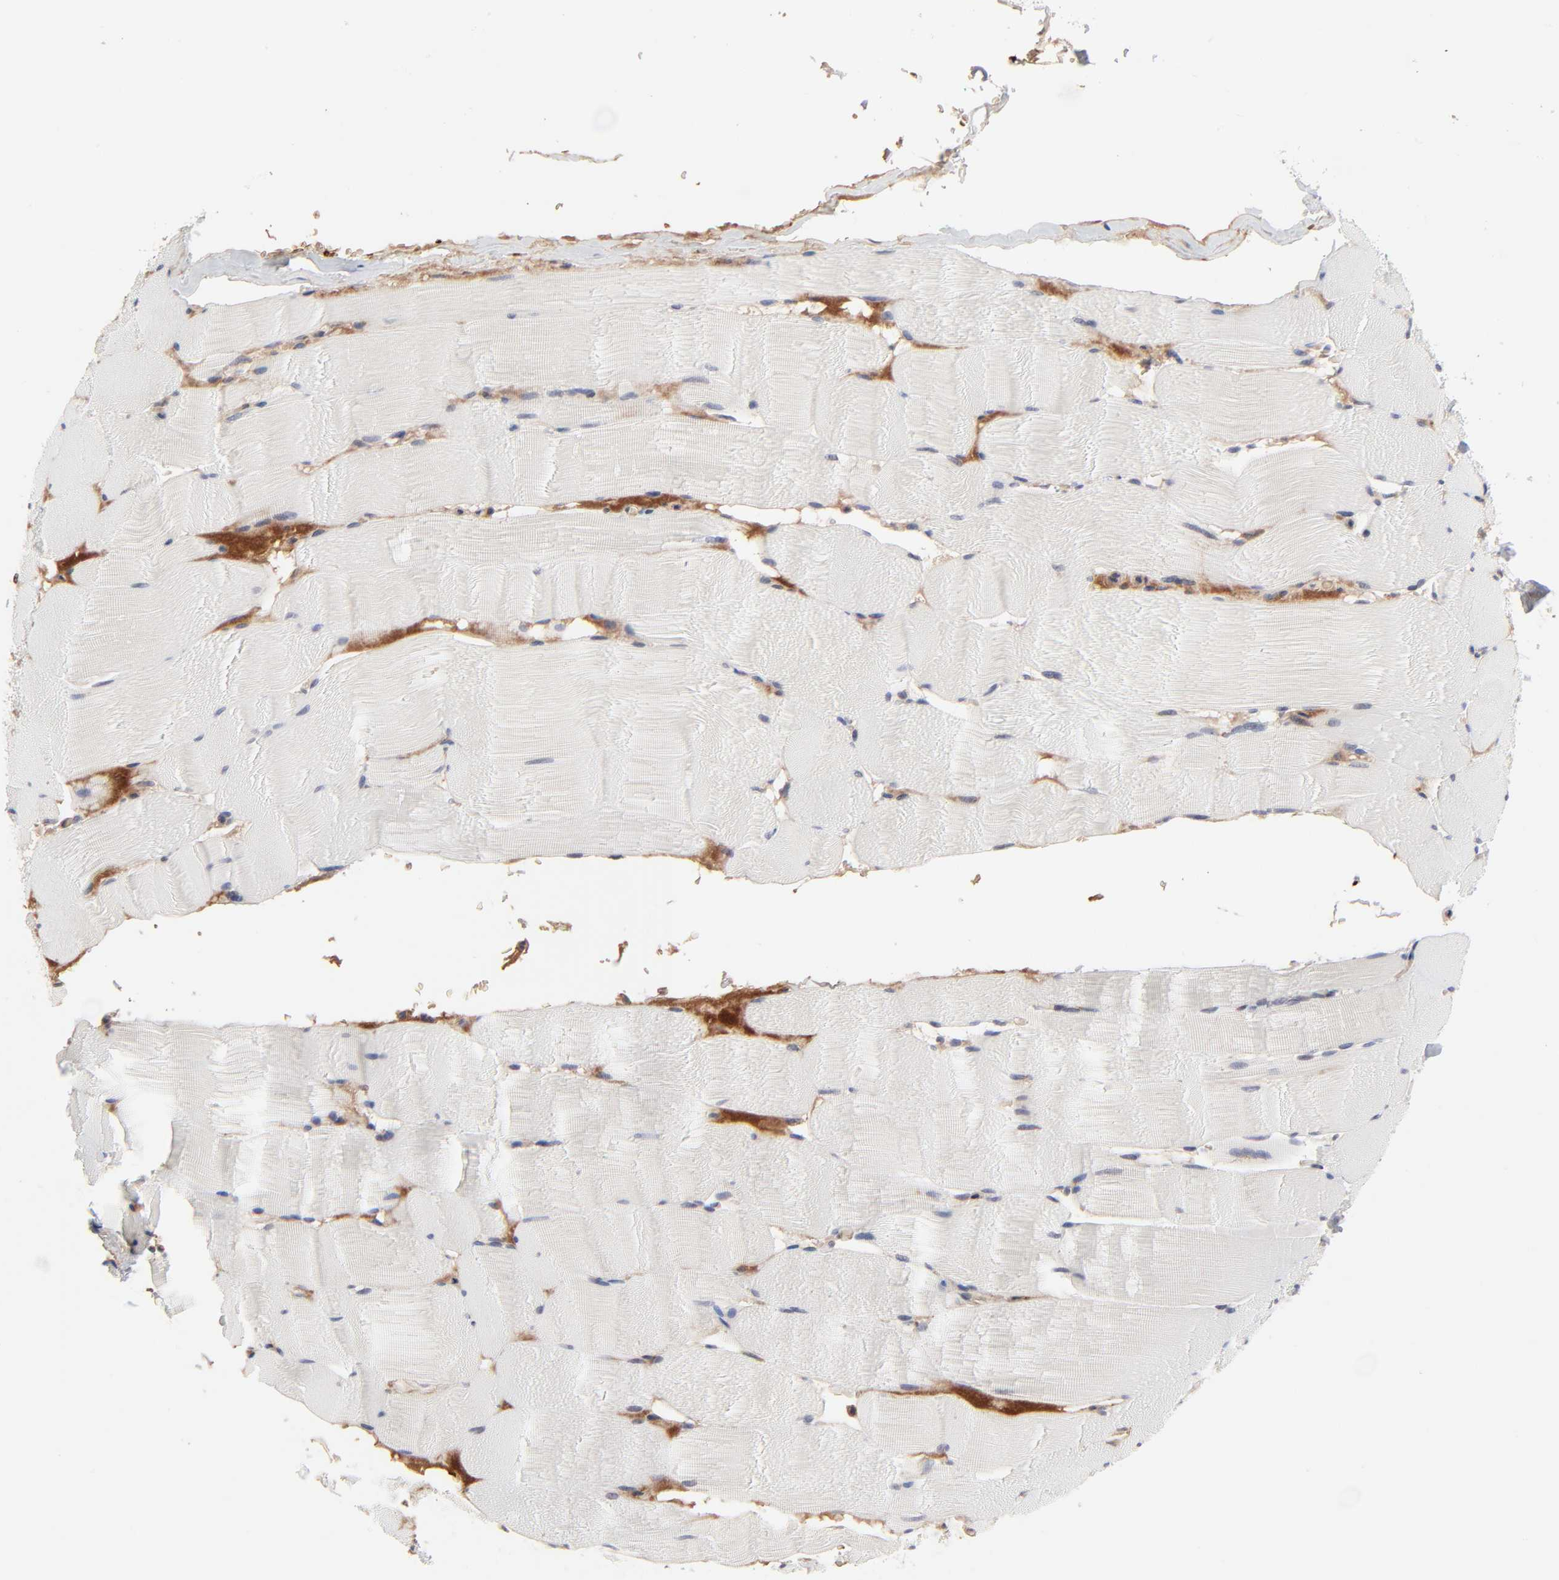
{"staining": {"intensity": "weak", "quantity": "<25%", "location": "nuclear"}, "tissue": "skeletal muscle", "cell_type": "Myocytes", "image_type": "normal", "snomed": [{"axis": "morphology", "description": "Normal tissue, NOS"}, {"axis": "topography", "description": "Skeletal muscle"}], "caption": "An immunohistochemistry micrograph of normal skeletal muscle is shown. There is no staining in myocytes of skeletal muscle.", "gene": "CASP10", "patient": {"sex": "male", "age": 62}}